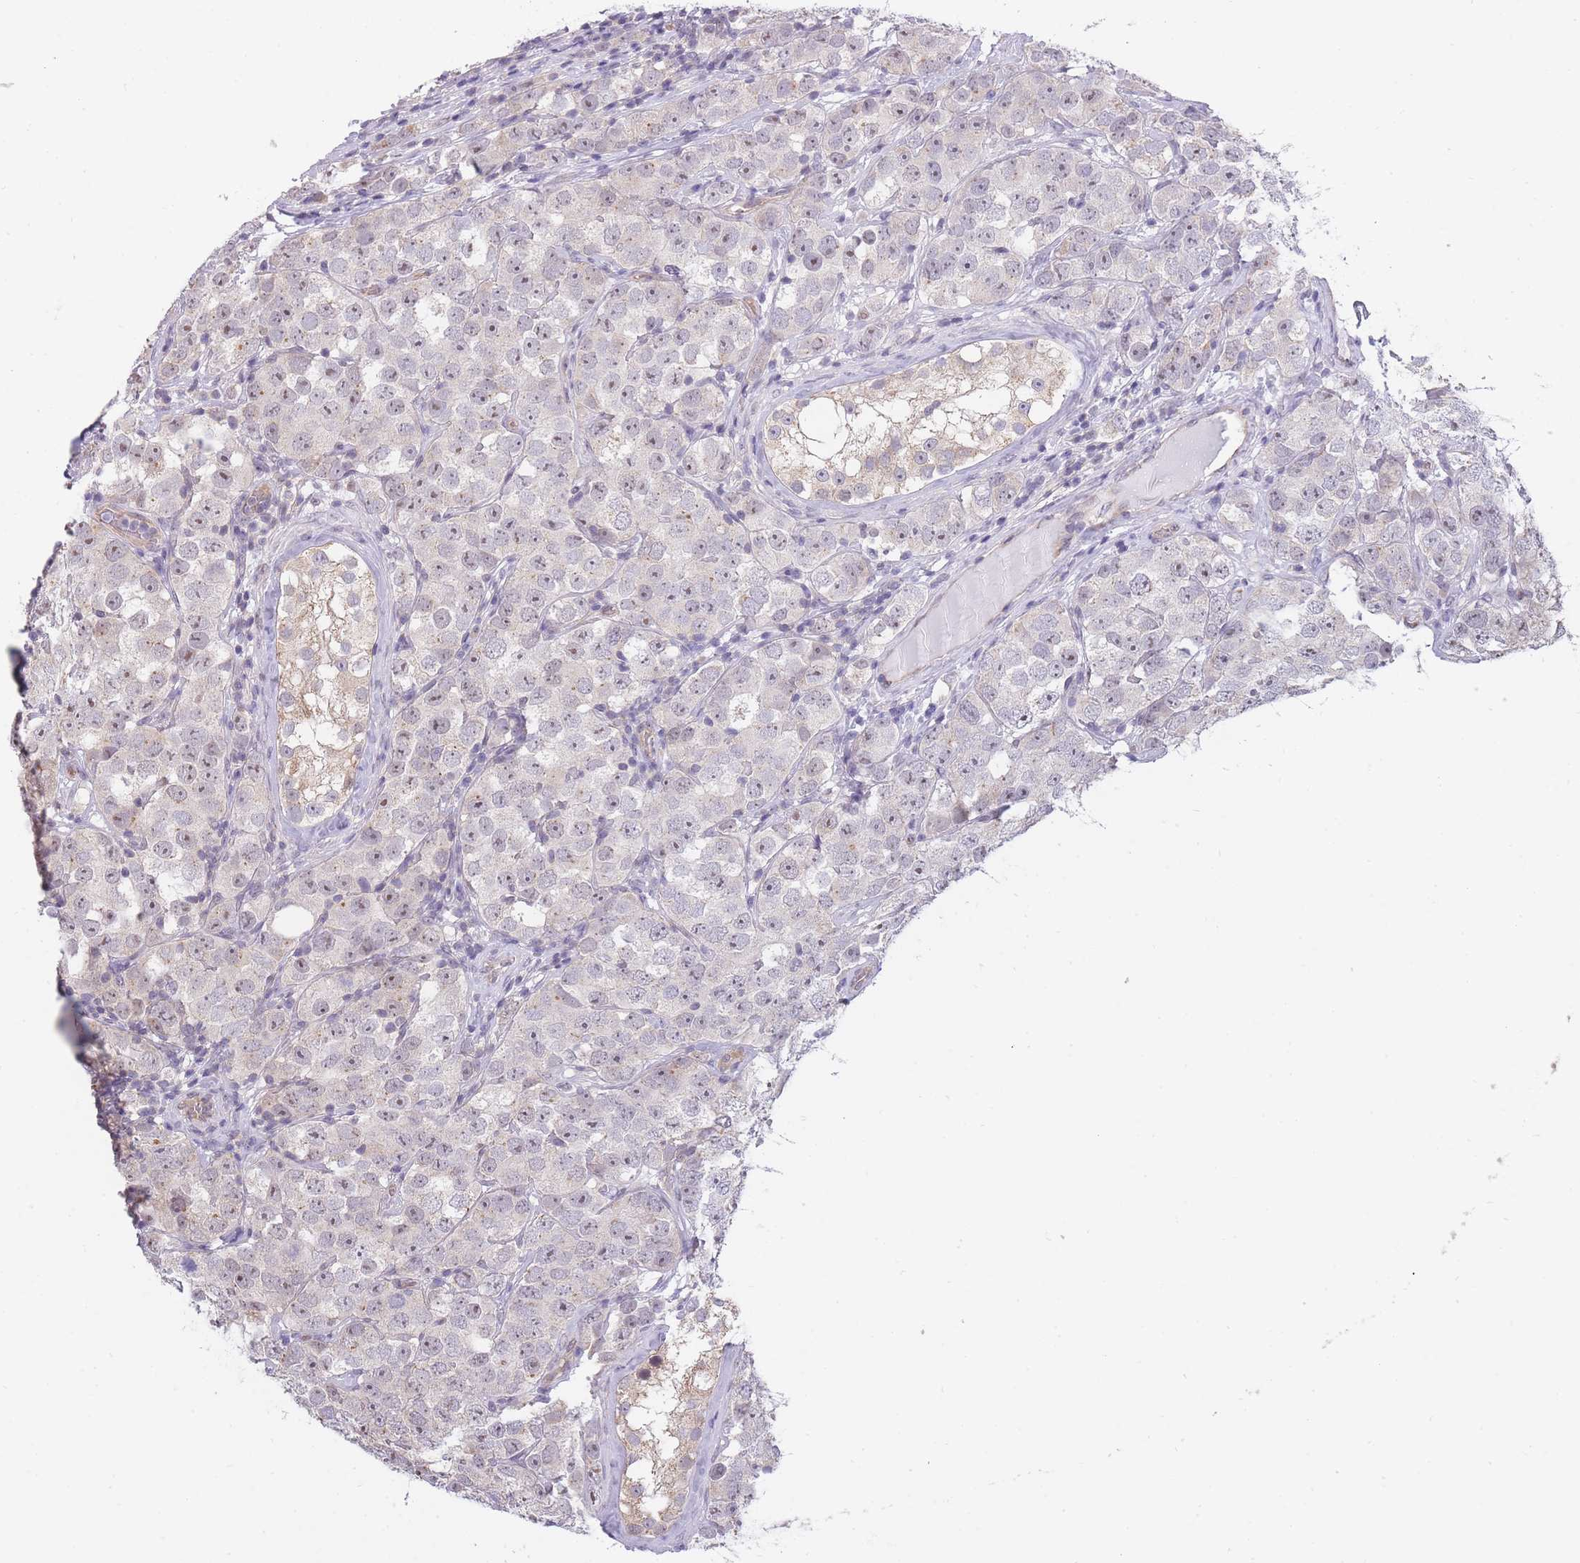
{"staining": {"intensity": "negative", "quantity": "none", "location": "none"}, "tissue": "testis cancer", "cell_type": "Tumor cells", "image_type": "cancer", "snomed": [{"axis": "morphology", "description": "Seminoma, NOS"}, {"axis": "topography", "description": "Testis"}], "caption": "There is no significant expression in tumor cells of testis cancer (seminoma).", "gene": "C19orf25", "patient": {"sex": "male", "age": 28}}